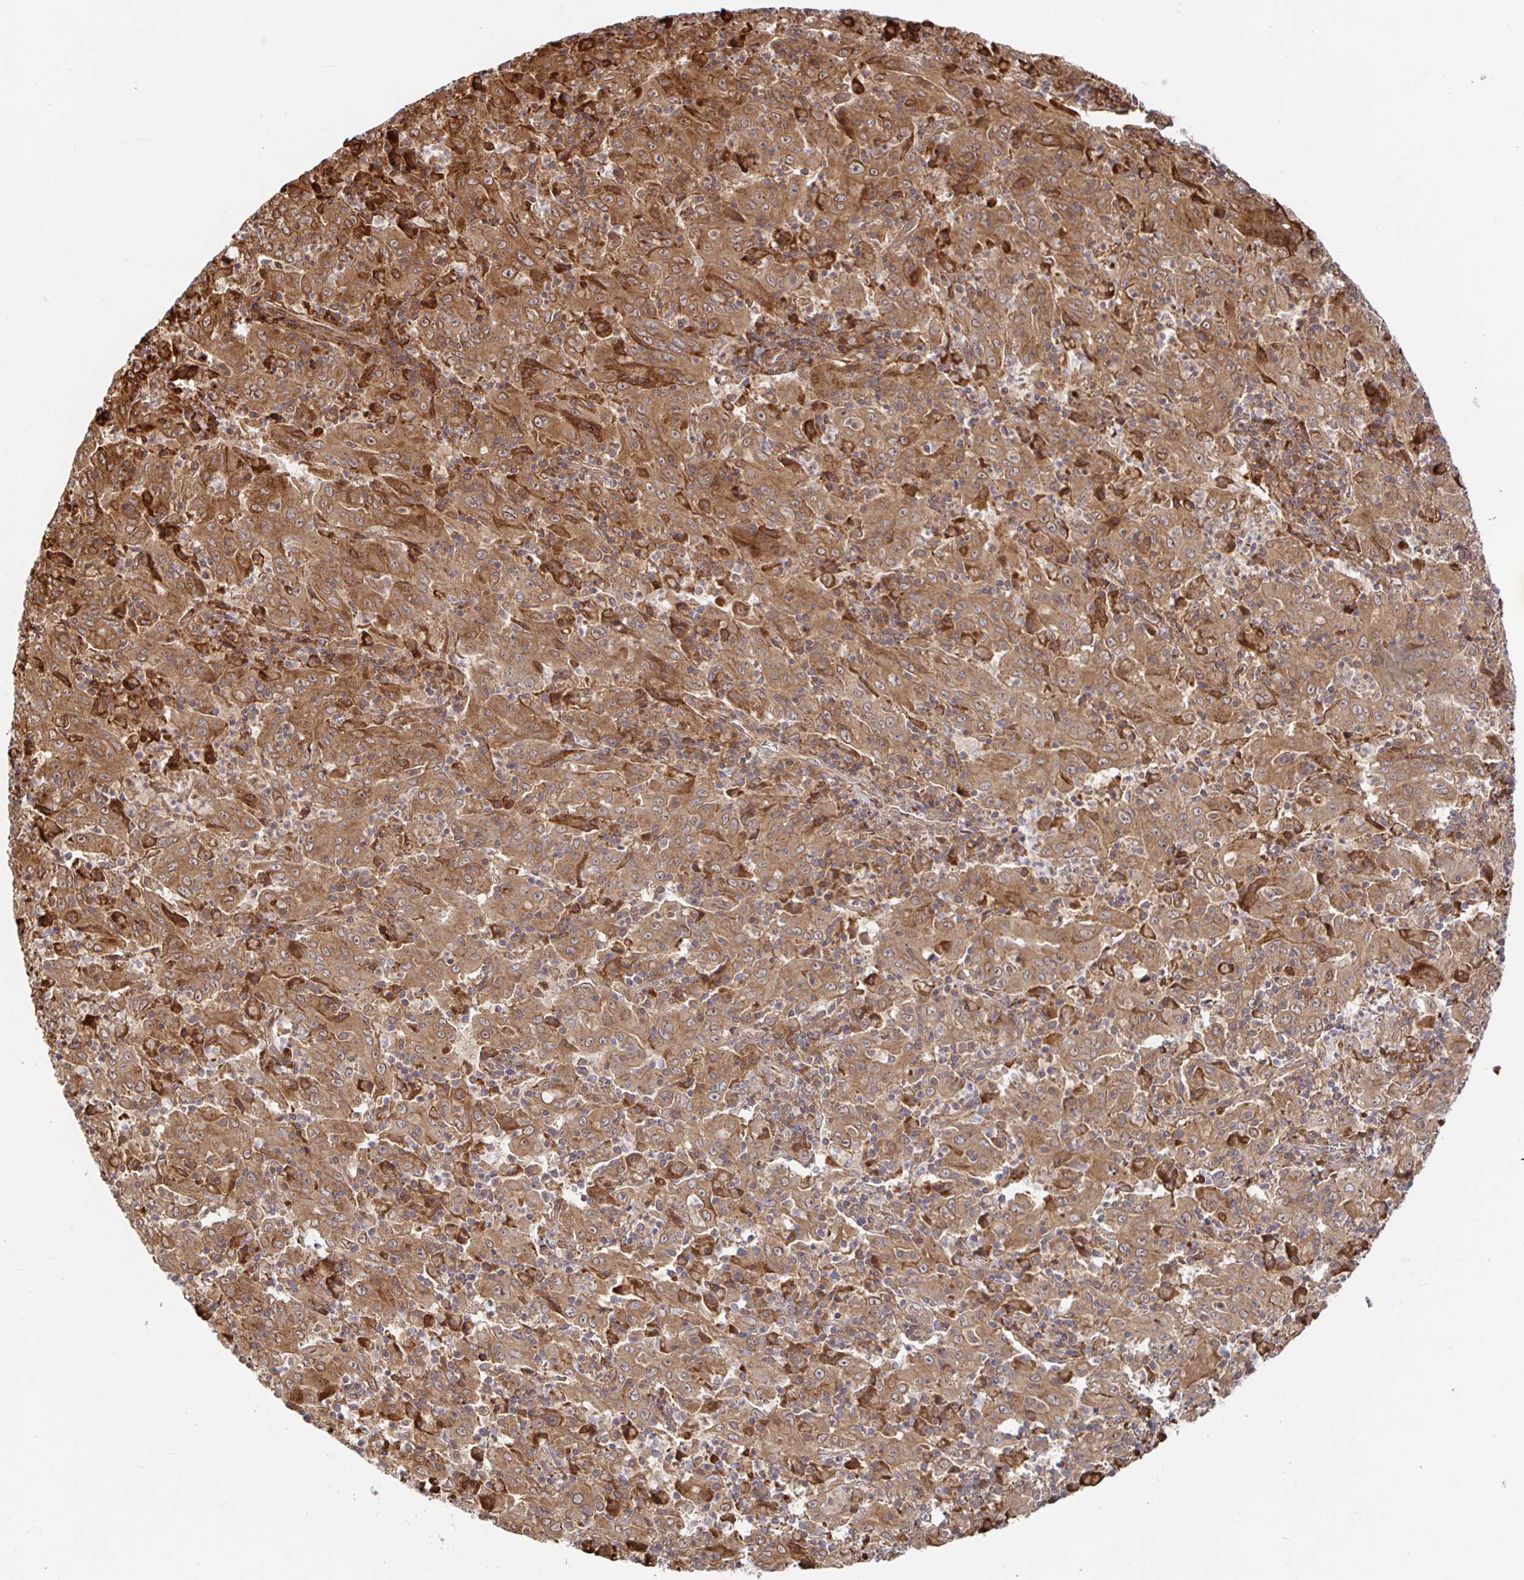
{"staining": {"intensity": "moderate", "quantity": ">75%", "location": "cytoplasmic/membranous"}, "tissue": "pancreatic cancer", "cell_type": "Tumor cells", "image_type": "cancer", "snomed": [{"axis": "morphology", "description": "Adenocarcinoma, NOS"}, {"axis": "topography", "description": "Pancreas"}], "caption": "An IHC histopathology image of tumor tissue is shown. Protein staining in brown labels moderate cytoplasmic/membranous positivity in pancreatic adenocarcinoma within tumor cells.", "gene": "STRAP", "patient": {"sex": "male", "age": 63}}